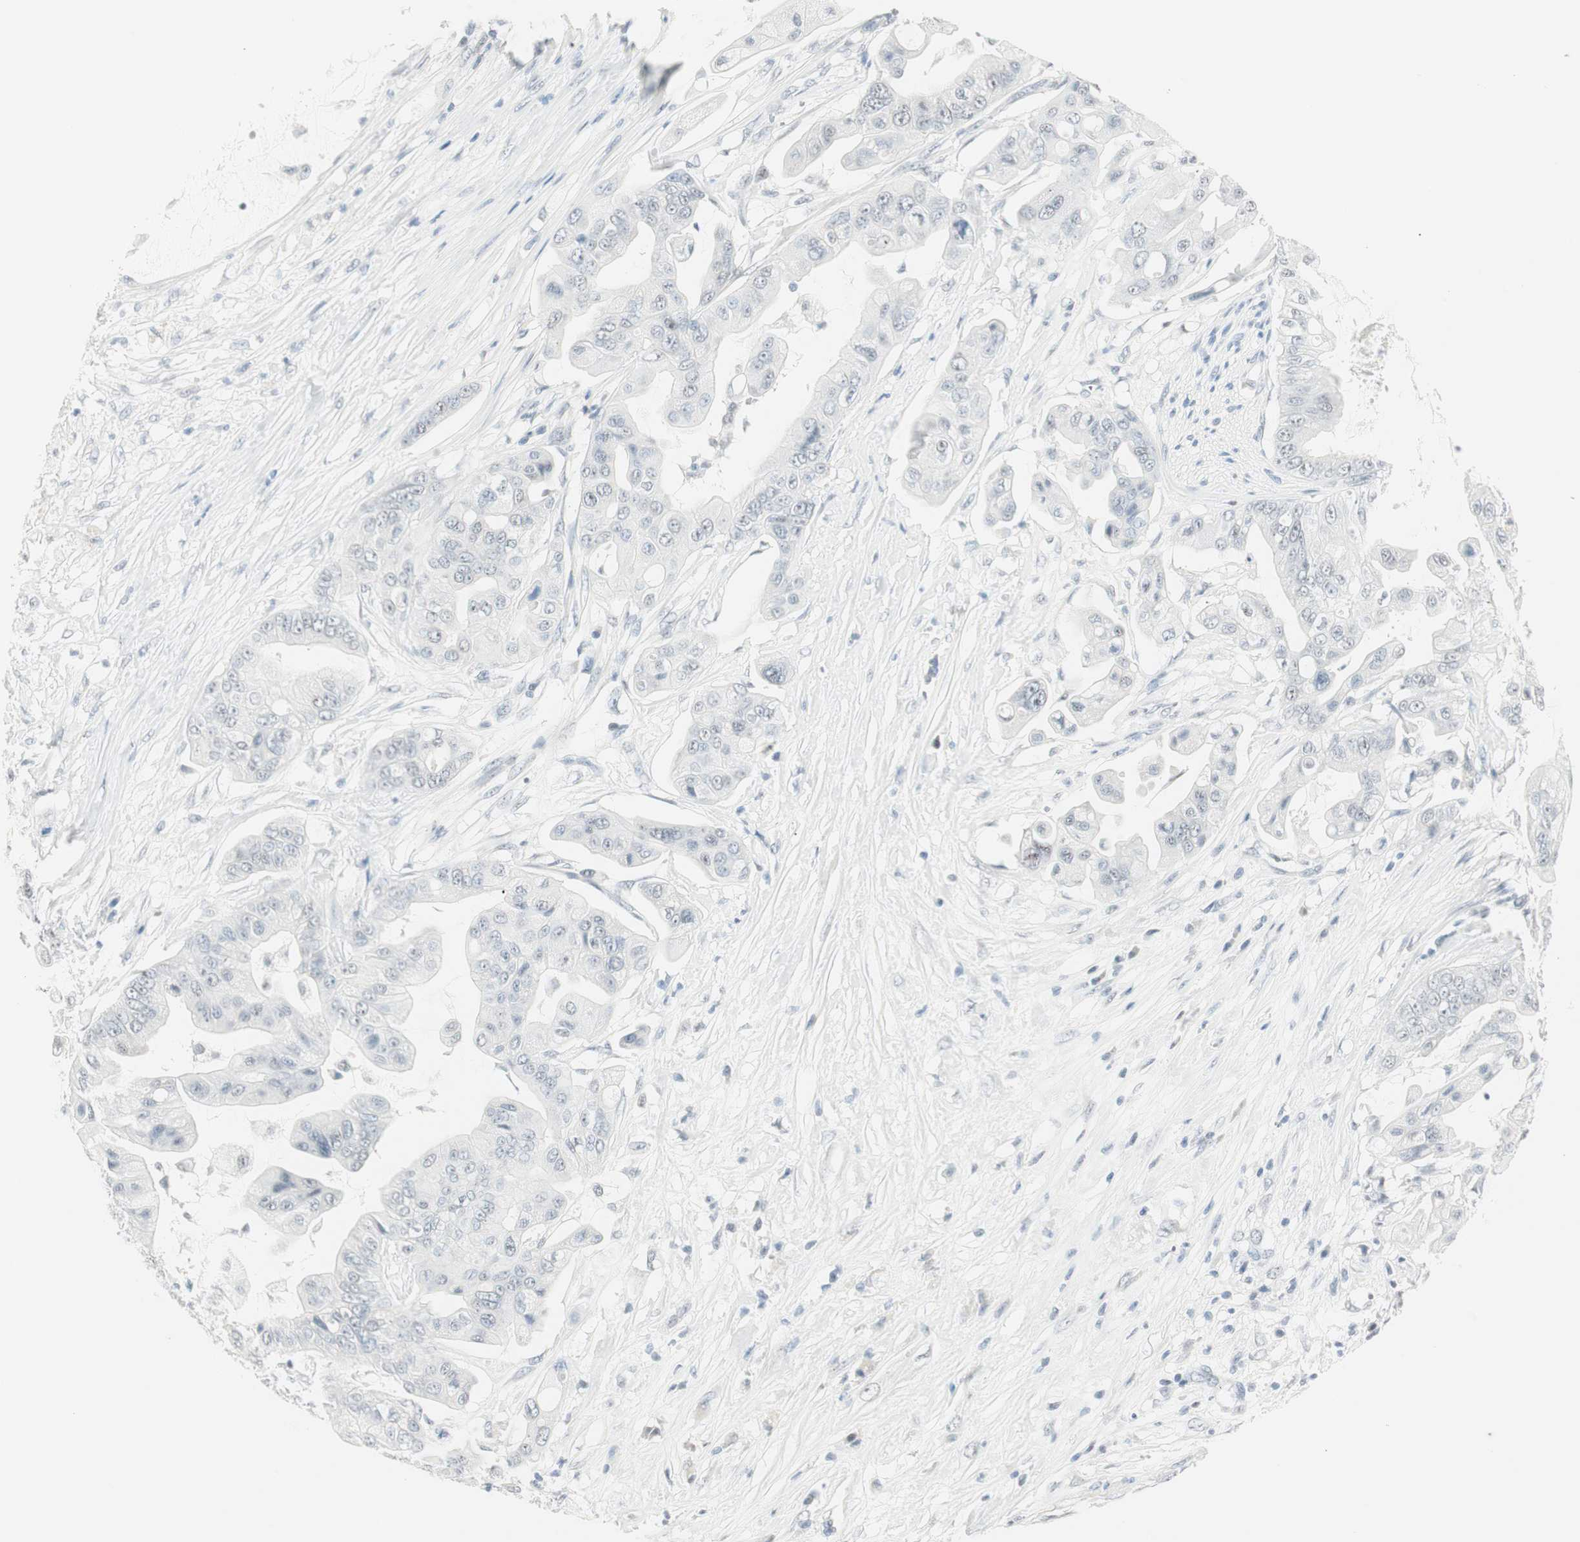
{"staining": {"intensity": "negative", "quantity": "none", "location": "none"}, "tissue": "pancreatic cancer", "cell_type": "Tumor cells", "image_type": "cancer", "snomed": [{"axis": "morphology", "description": "Adenocarcinoma, NOS"}, {"axis": "topography", "description": "Pancreas"}], "caption": "An immunohistochemistry (IHC) photomicrograph of pancreatic cancer (adenocarcinoma) is shown. There is no staining in tumor cells of pancreatic cancer (adenocarcinoma).", "gene": "HOXB13", "patient": {"sex": "female", "age": 75}}